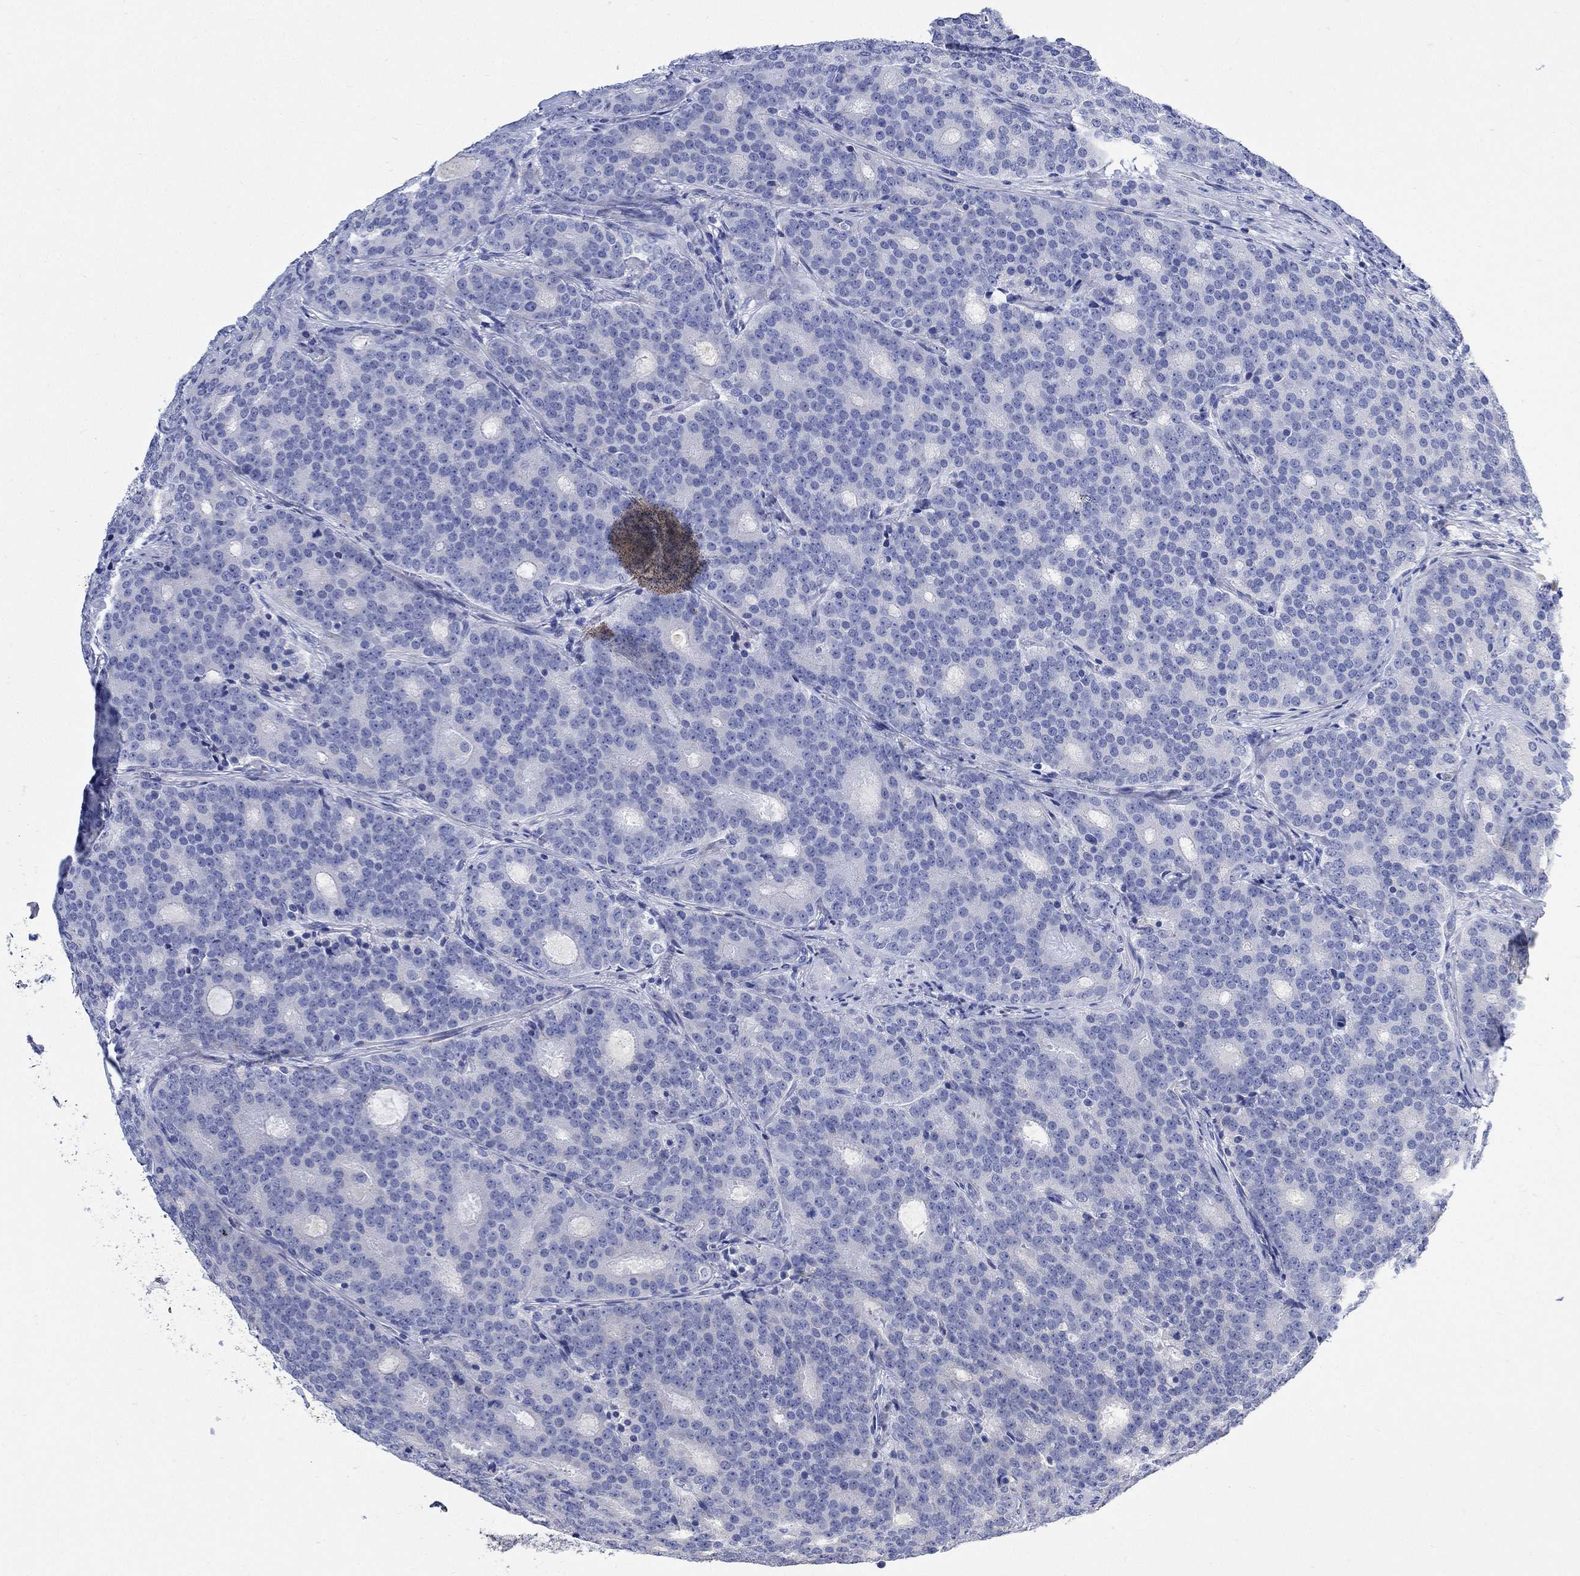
{"staining": {"intensity": "negative", "quantity": "none", "location": "none"}, "tissue": "prostate cancer", "cell_type": "Tumor cells", "image_type": "cancer", "snomed": [{"axis": "morphology", "description": "Adenocarcinoma, NOS"}, {"axis": "topography", "description": "Prostate"}], "caption": "The image displays no staining of tumor cells in prostate cancer.", "gene": "MYL1", "patient": {"sex": "male", "age": 71}}